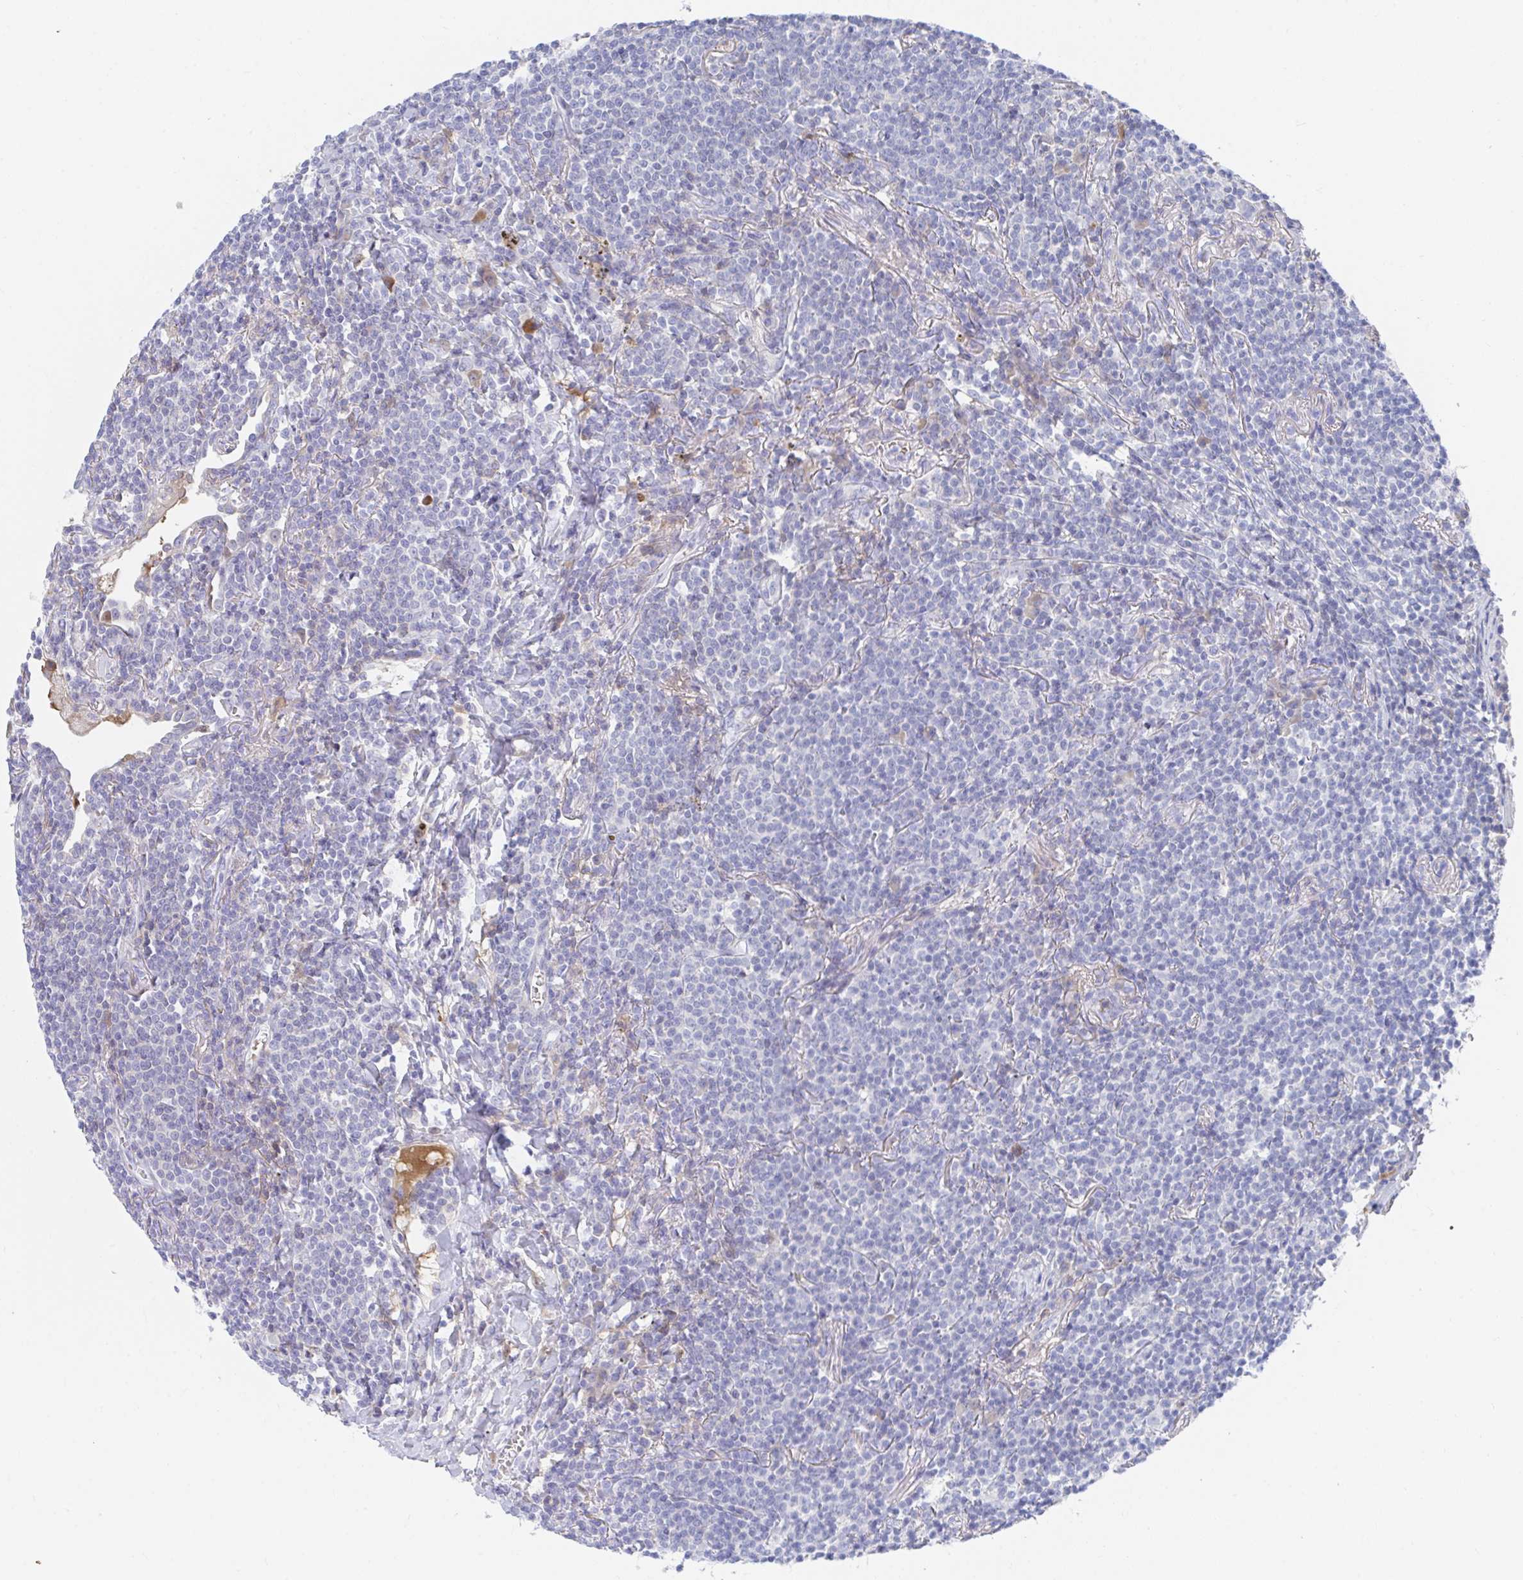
{"staining": {"intensity": "negative", "quantity": "none", "location": "none"}, "tissue": "lymphoma", "cell_type": "Tumor cells", "image_type": "cancer", "snomed": [{"axis": "morphology", "description": "Malignant lymphoma, non-Hodgkin's type, Low grade"}, {"axis": "topography", "description": "Lung"}], "caption": "Tumor cells are negative for protein expression in human lymphoma.", "gene": "TNFAIP6", "patient": {"sex": "female", "age": 71}}